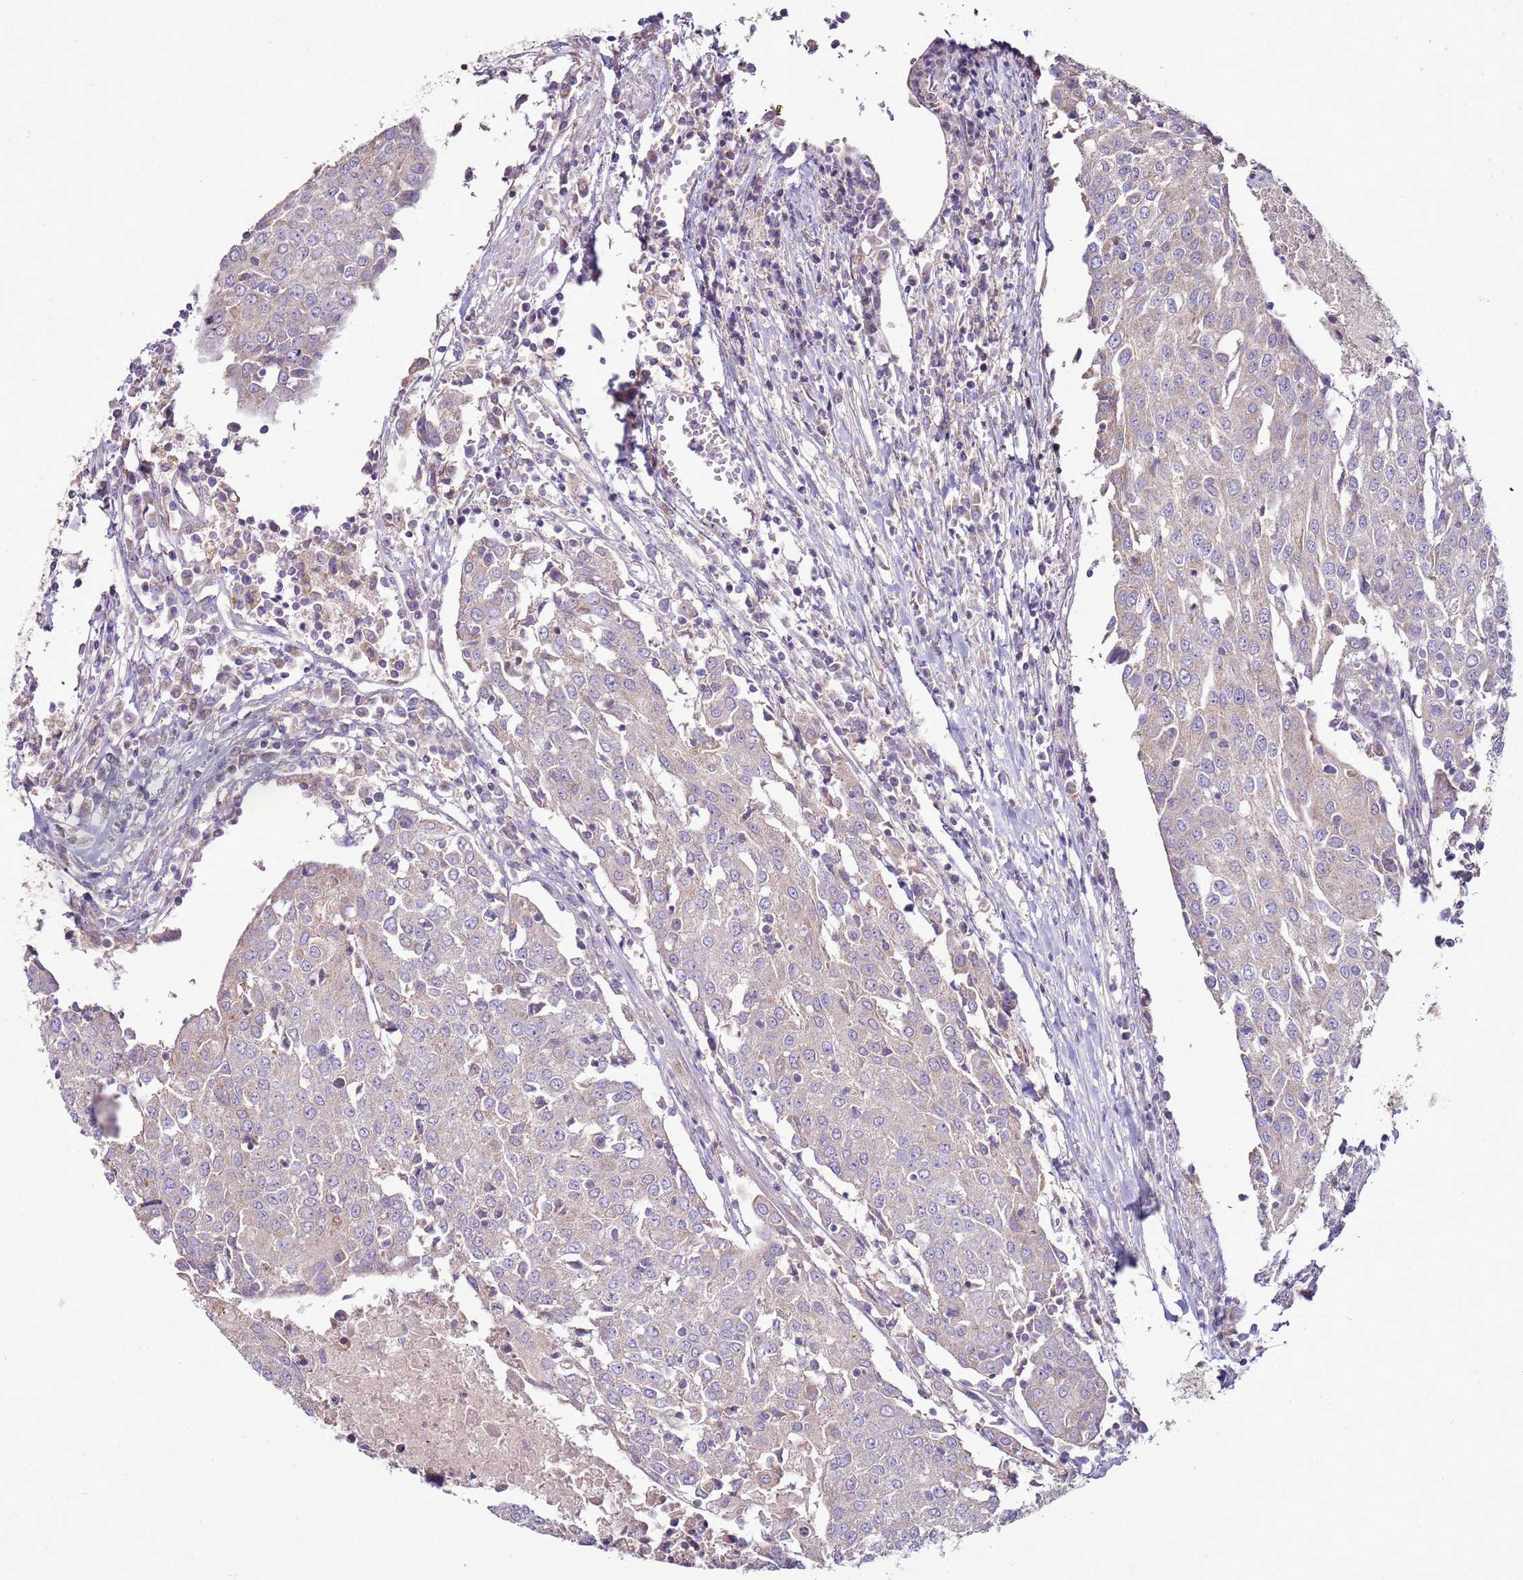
{"staining": {"intensity": "negative", "quantity": "none", "location": "none"}, "tissue": "urothelial cancer", "cell_type": "Tumor cells", "image_type": "cancer", "snomed": [{"axis": "morphology", "description": "Urothelial carcinoma, High grade"}, {"axis": "topography", "description": "Urinary bladder"}], "caption": "Immunohistochemistry (IHC) micrograph of high-grade urothelial carcinoma stained for a protein (brown), which exhibits no staining in tumor cells. Brightfield microscopy of IHC stained with DAB (3,3'-diaminobenzidine) (brown) and hematoxylin (blue), captured at high magnification.", "gene": "TRAPPC4", "patient": {"sex": "female", "age": 85}}